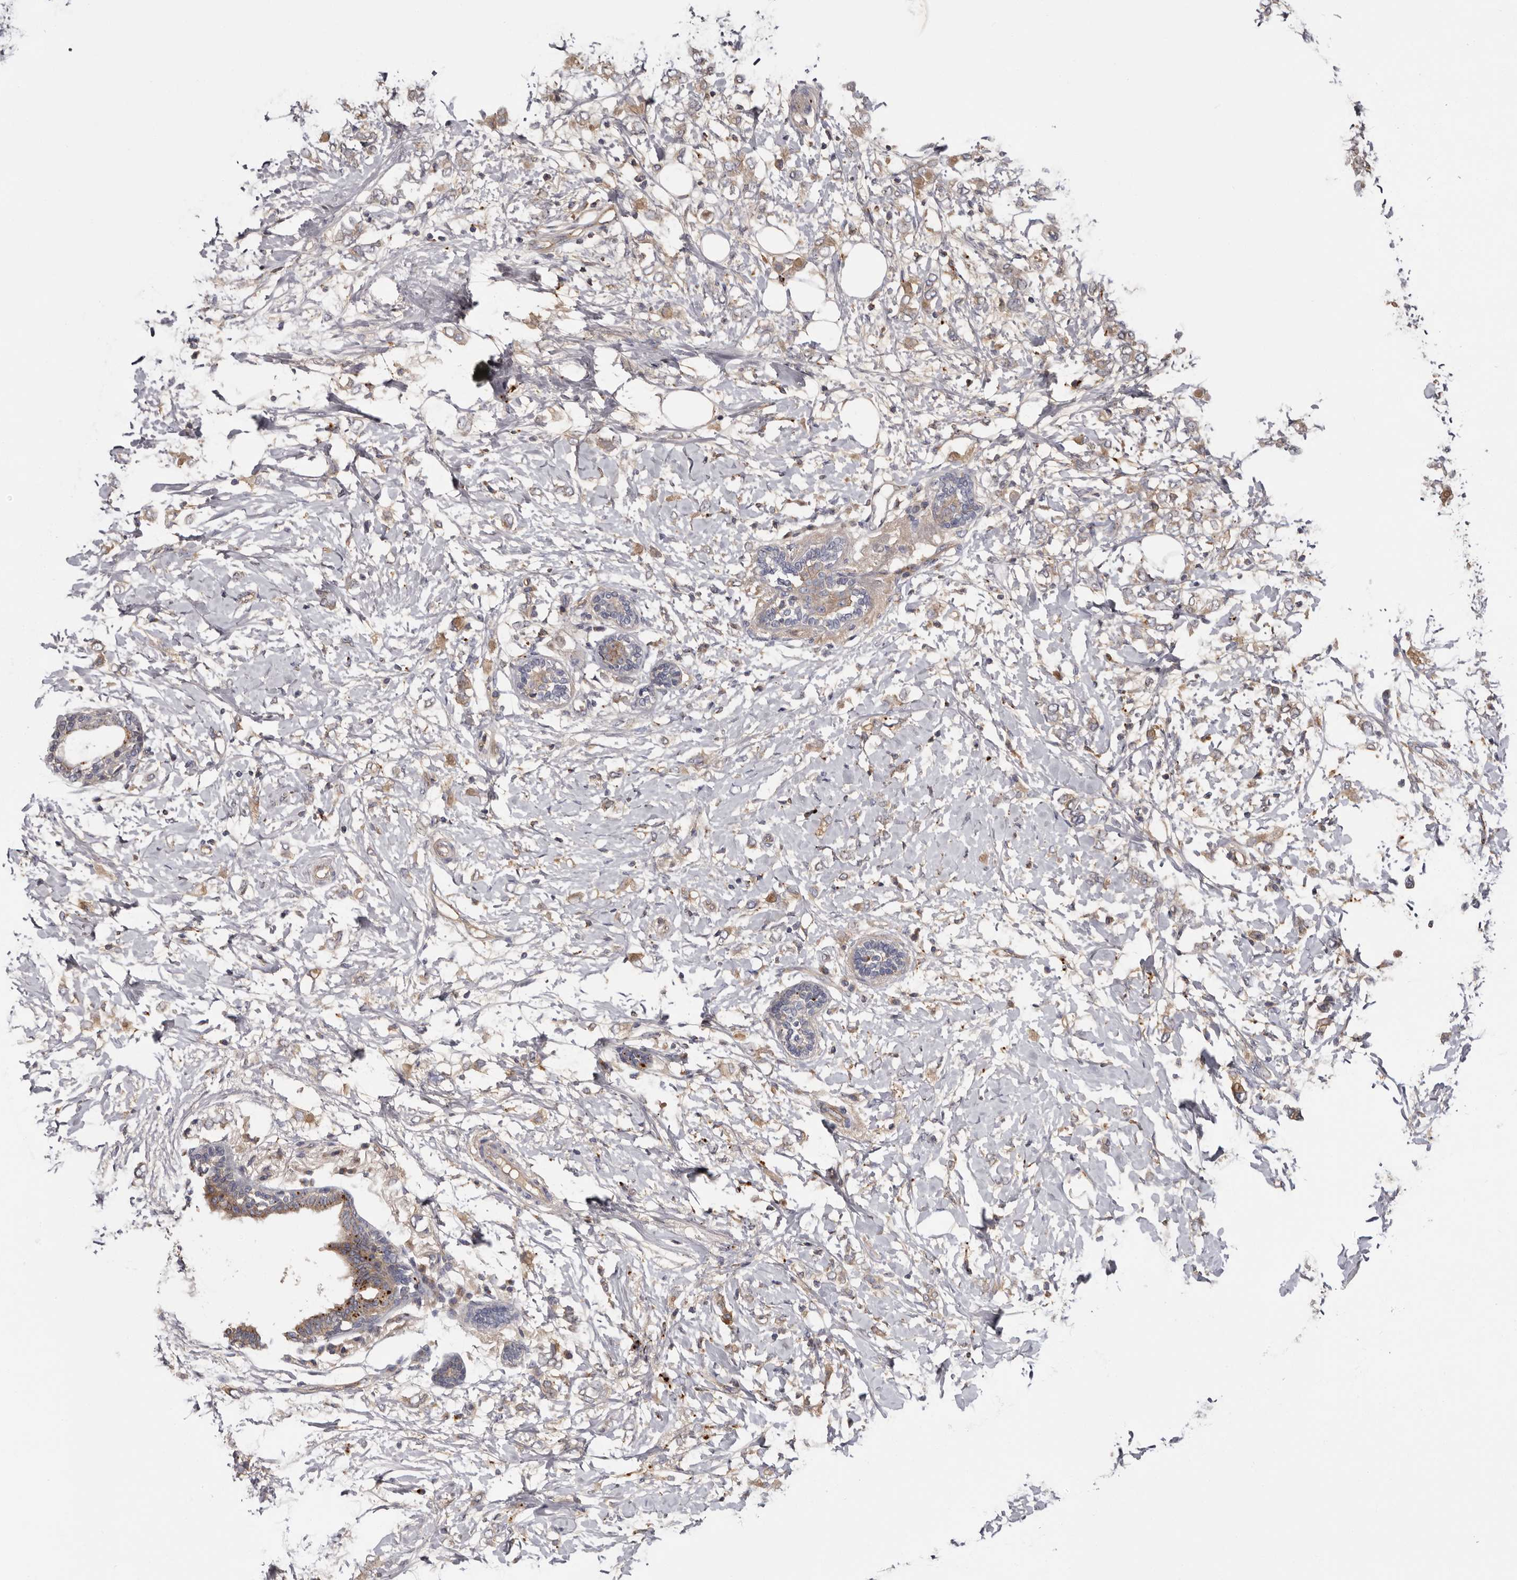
{"staining": {"intensity": "moderate", "quantity": "25%-75%", "location": "cytoplasmic/membranous"}, "tissue": "breast cancer", "cell_type": "Tumor cells", "image_type": "cancer", "snomed": [{"axis": "morphology", "description": "Normal tissue, NOS"}, {"axis": "morphology", "description": "Lobular carcinoma"}, {"axis": "topography", "description": "Breast"}], "caption": "This photomicrograph shows lobular carcinoma (breast) stained with immunohistochemistry to label a protein in brown. The cytoplasmic/membranous of tumor cells show moderate positivity for the protein. Nuclei are counter-stained blue.", "gene": "INKA2", "patient": {"sex": "female", "age": 47}}